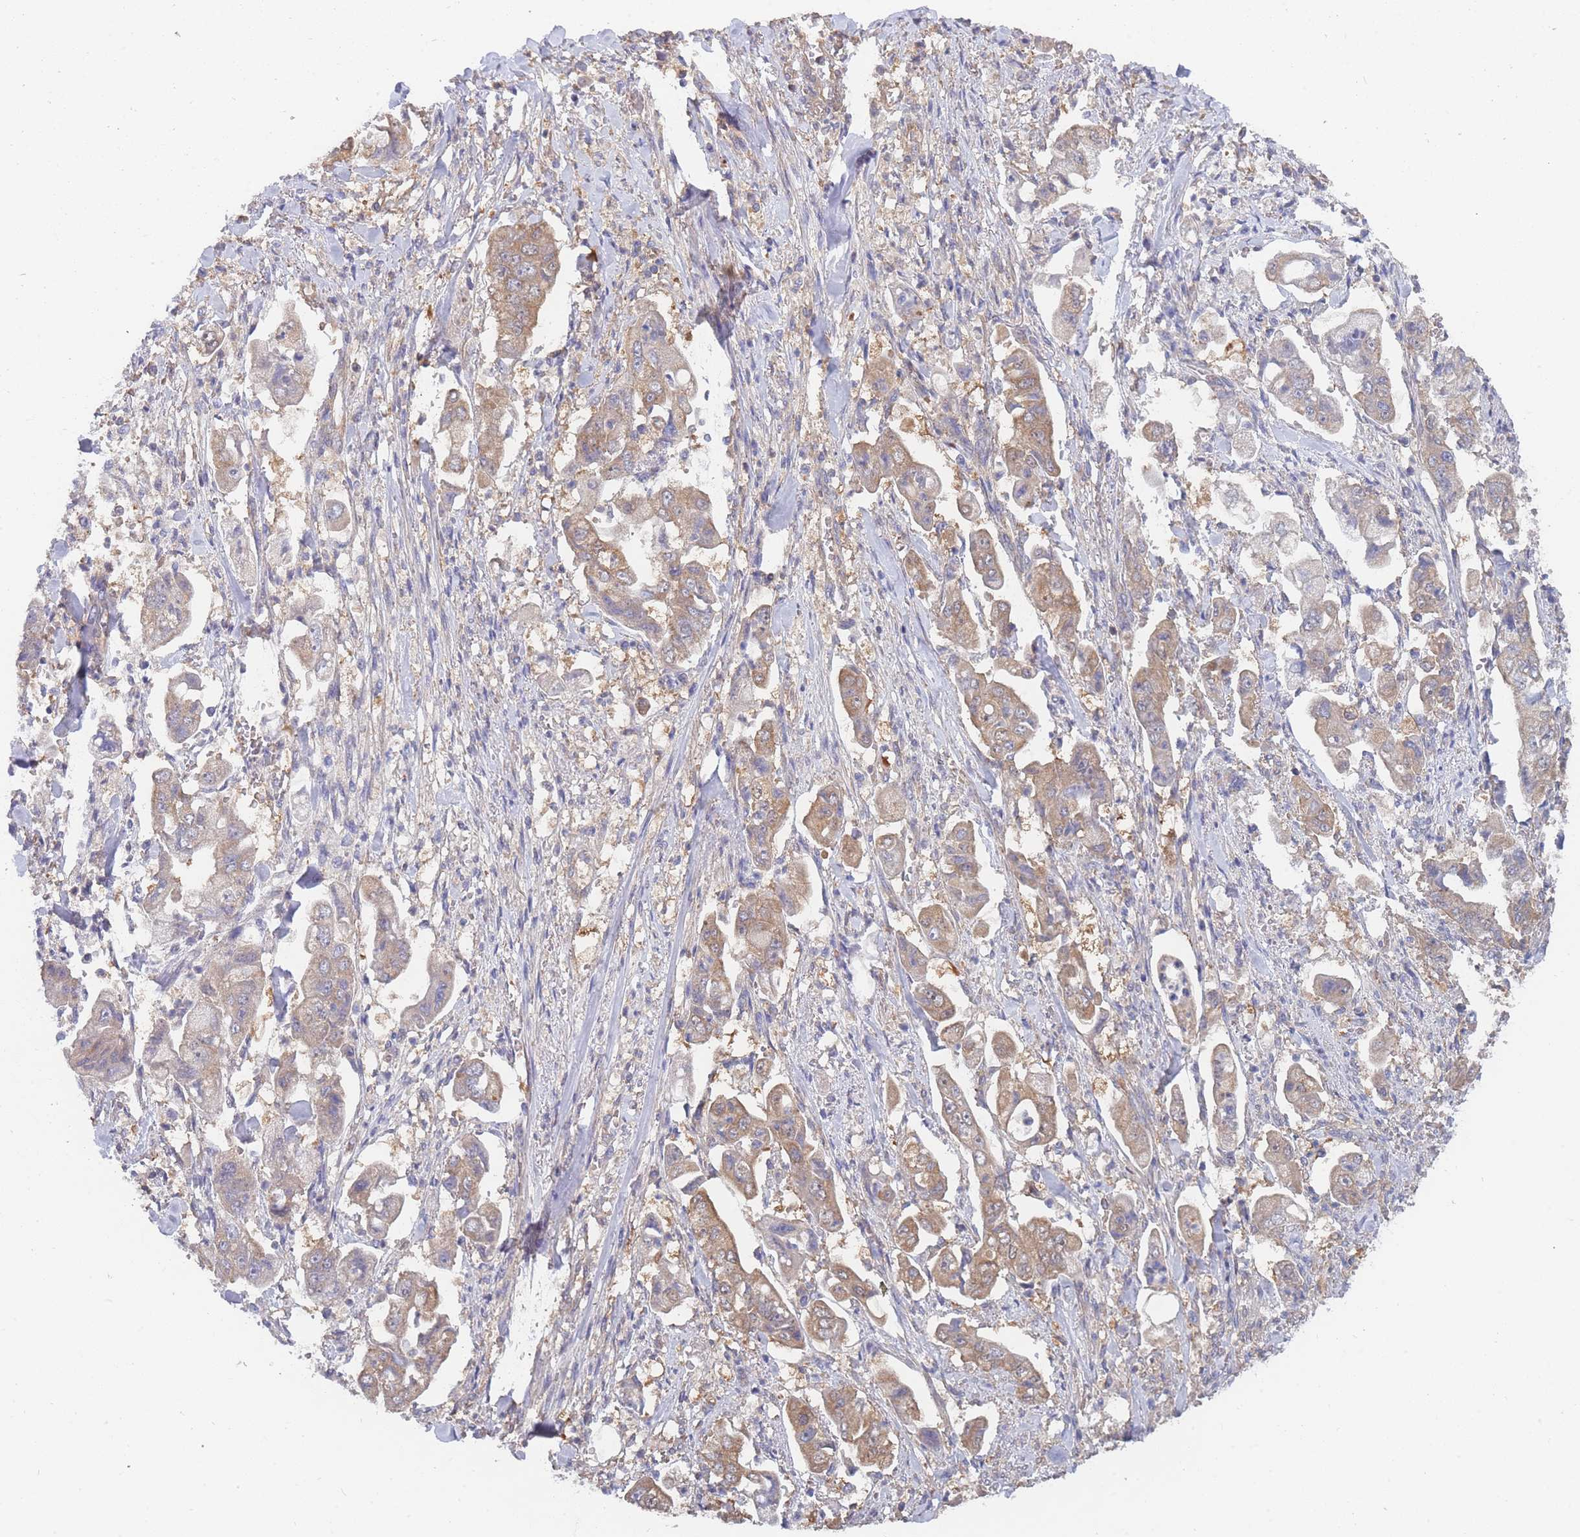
{"staining": {"intensity": "moderate", "quantity": ">75%", "location": "cytoplasmic/membranous"}, "tissue": "stomach cancer", "cell_type": "Tumor cells", "image_type": "cancer", "snomed": [{"axis": "morphology", "description": "Adenocarcinoma, NOS"}, {"axis": "topography", "description": "Stomach"}], "caption": "A brown stain highlights moderate cytoplasmic/membranous expression of a protein in human stomach adenocarcinoma tumor cells.", "gene": "MRPS18B", "patient": {"sex": "male", "age": 62}}